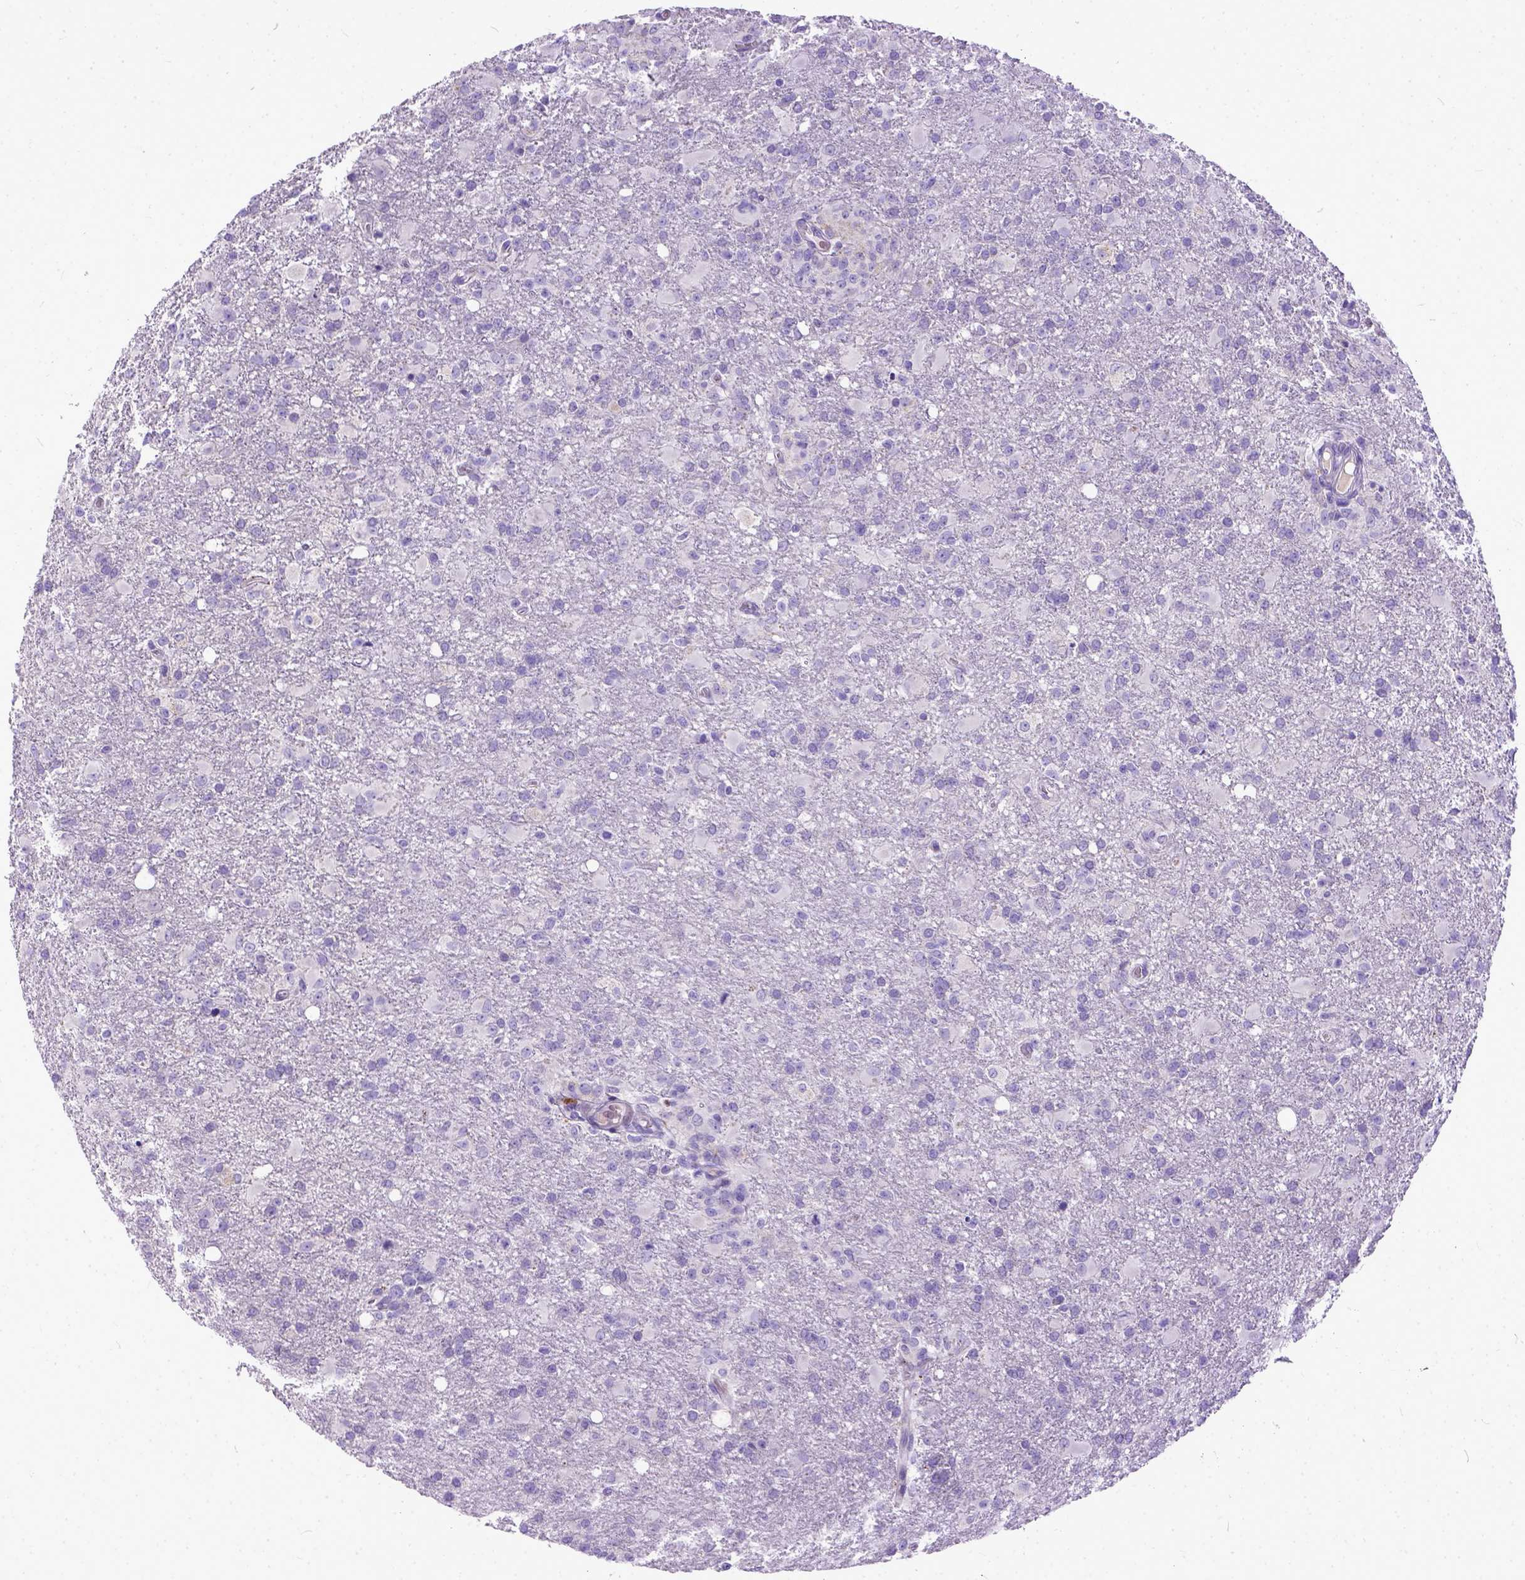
{"staining": {"intensity": "negative", "quantity": "none", "location": "none"}, "tissue": "glioma", "cell_type": "Tumor cells", "image_type": "cancer", "snomed": [{"axis": "morphology", "description": "Glioma, malignant, High grade"}, {"axis": "topography", "description": "Brain"}], "caption": "Immunohistochemistry (IHC) photomicrograph of neoplastic tissue: human glioma stained with DAB reveals no significant protein staining in tumor cells. (DAB immunohistochemistry (IHC), high magnification).", "gene": "PLK5", "patient": {"sex": "male", "age": 68}}